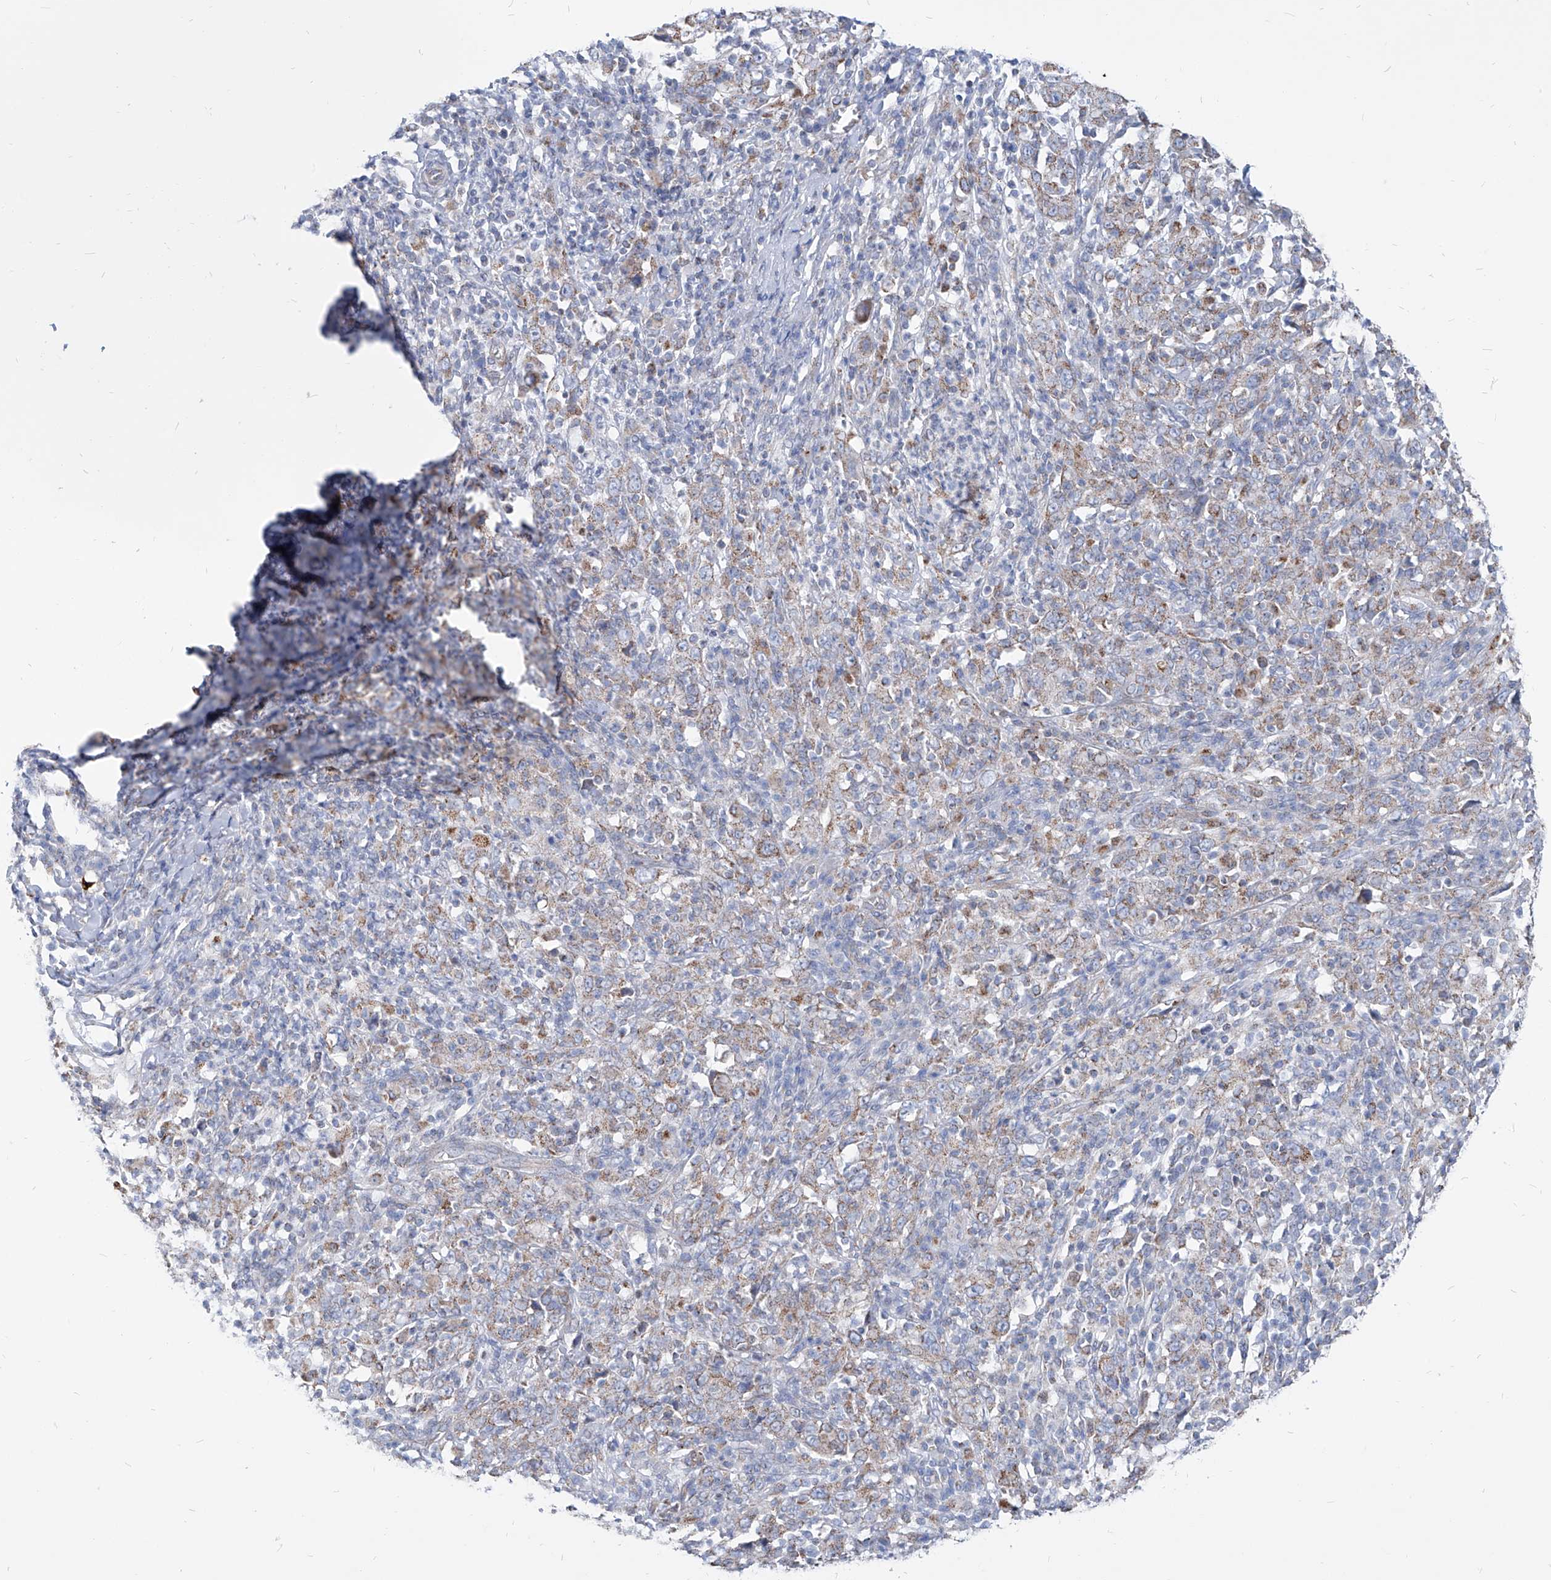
{"staining": {"intensity": "weak", "quantity": ">75%", "location": "cytoplasmic/membranous"}, "tissue": "cervical cancer", "cell_type": "Tumor cells", "image_type": "cancer", "snomed": [{"axis": "morphology", "description": "Squamous cell carcinoma, NOS"}, {"axis": "topography", "description": "Cervix"}], "caption": "This photomicrograph shows immunohistochemistry (IHC) staining of human cervical cancer (squamous cell carcinoma), with low weak cytoplasmic/membranous staining in approximately >75% of tumor cells.", "gene": "AGPS", "patient": {"sex": "female", "age": 46}}